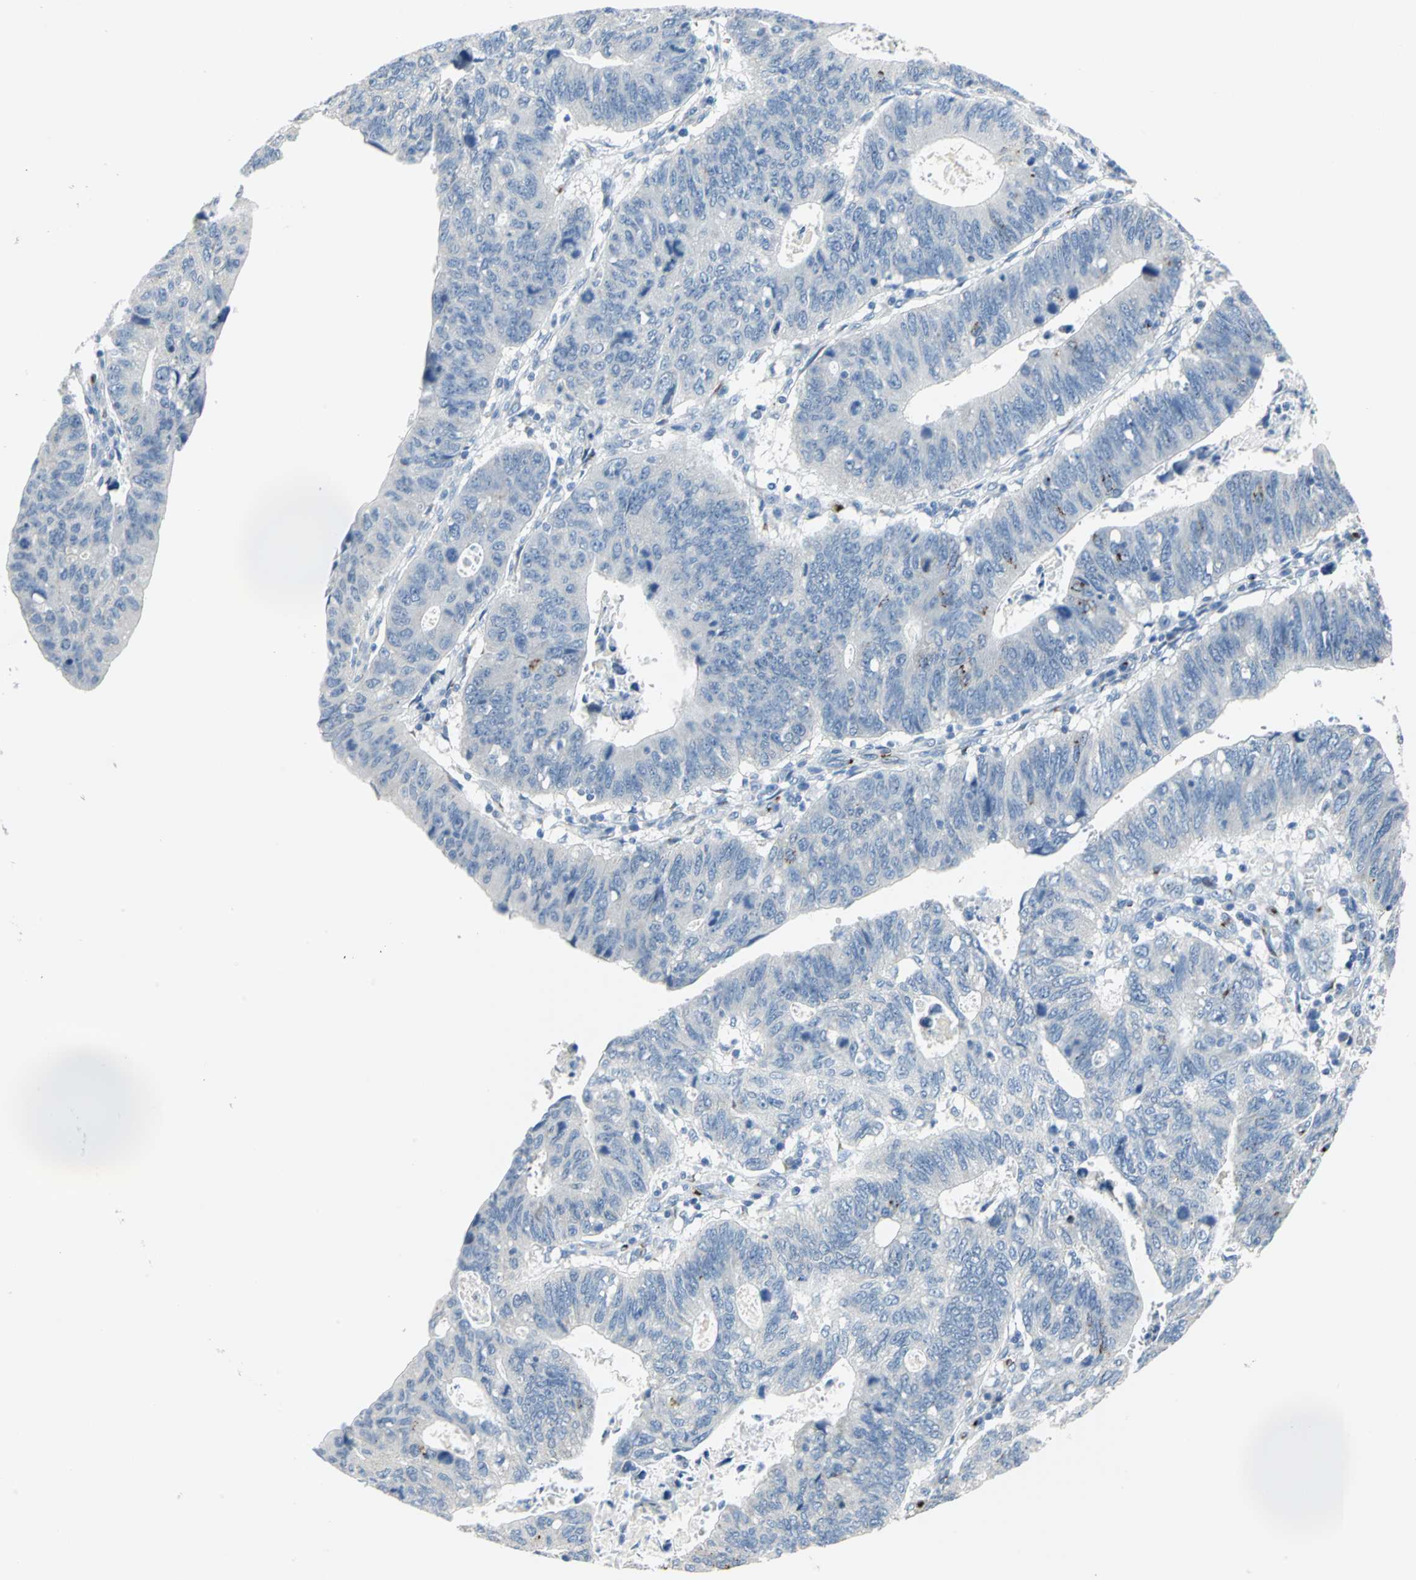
{"staining": {"intensity": "negative", "quantity": "none", "location": "none"}, "tissue": "stomach cancer", "cell_type": "Tumor cells", "image_type": "cancer", "snomed": [{"axis": "morphology", "description": "Adenocarcinoma, NOS"}, {"axis": "topography", "description": "Stomach"}], "caption": "A high-resolution photomicrograph shows IHC staining of stomach cancer (adenocarcinoma), which demonstrates no significant expression in tumor cells.", "gene": "GPR3", "patient": {"sex": "male", "age": 59}}